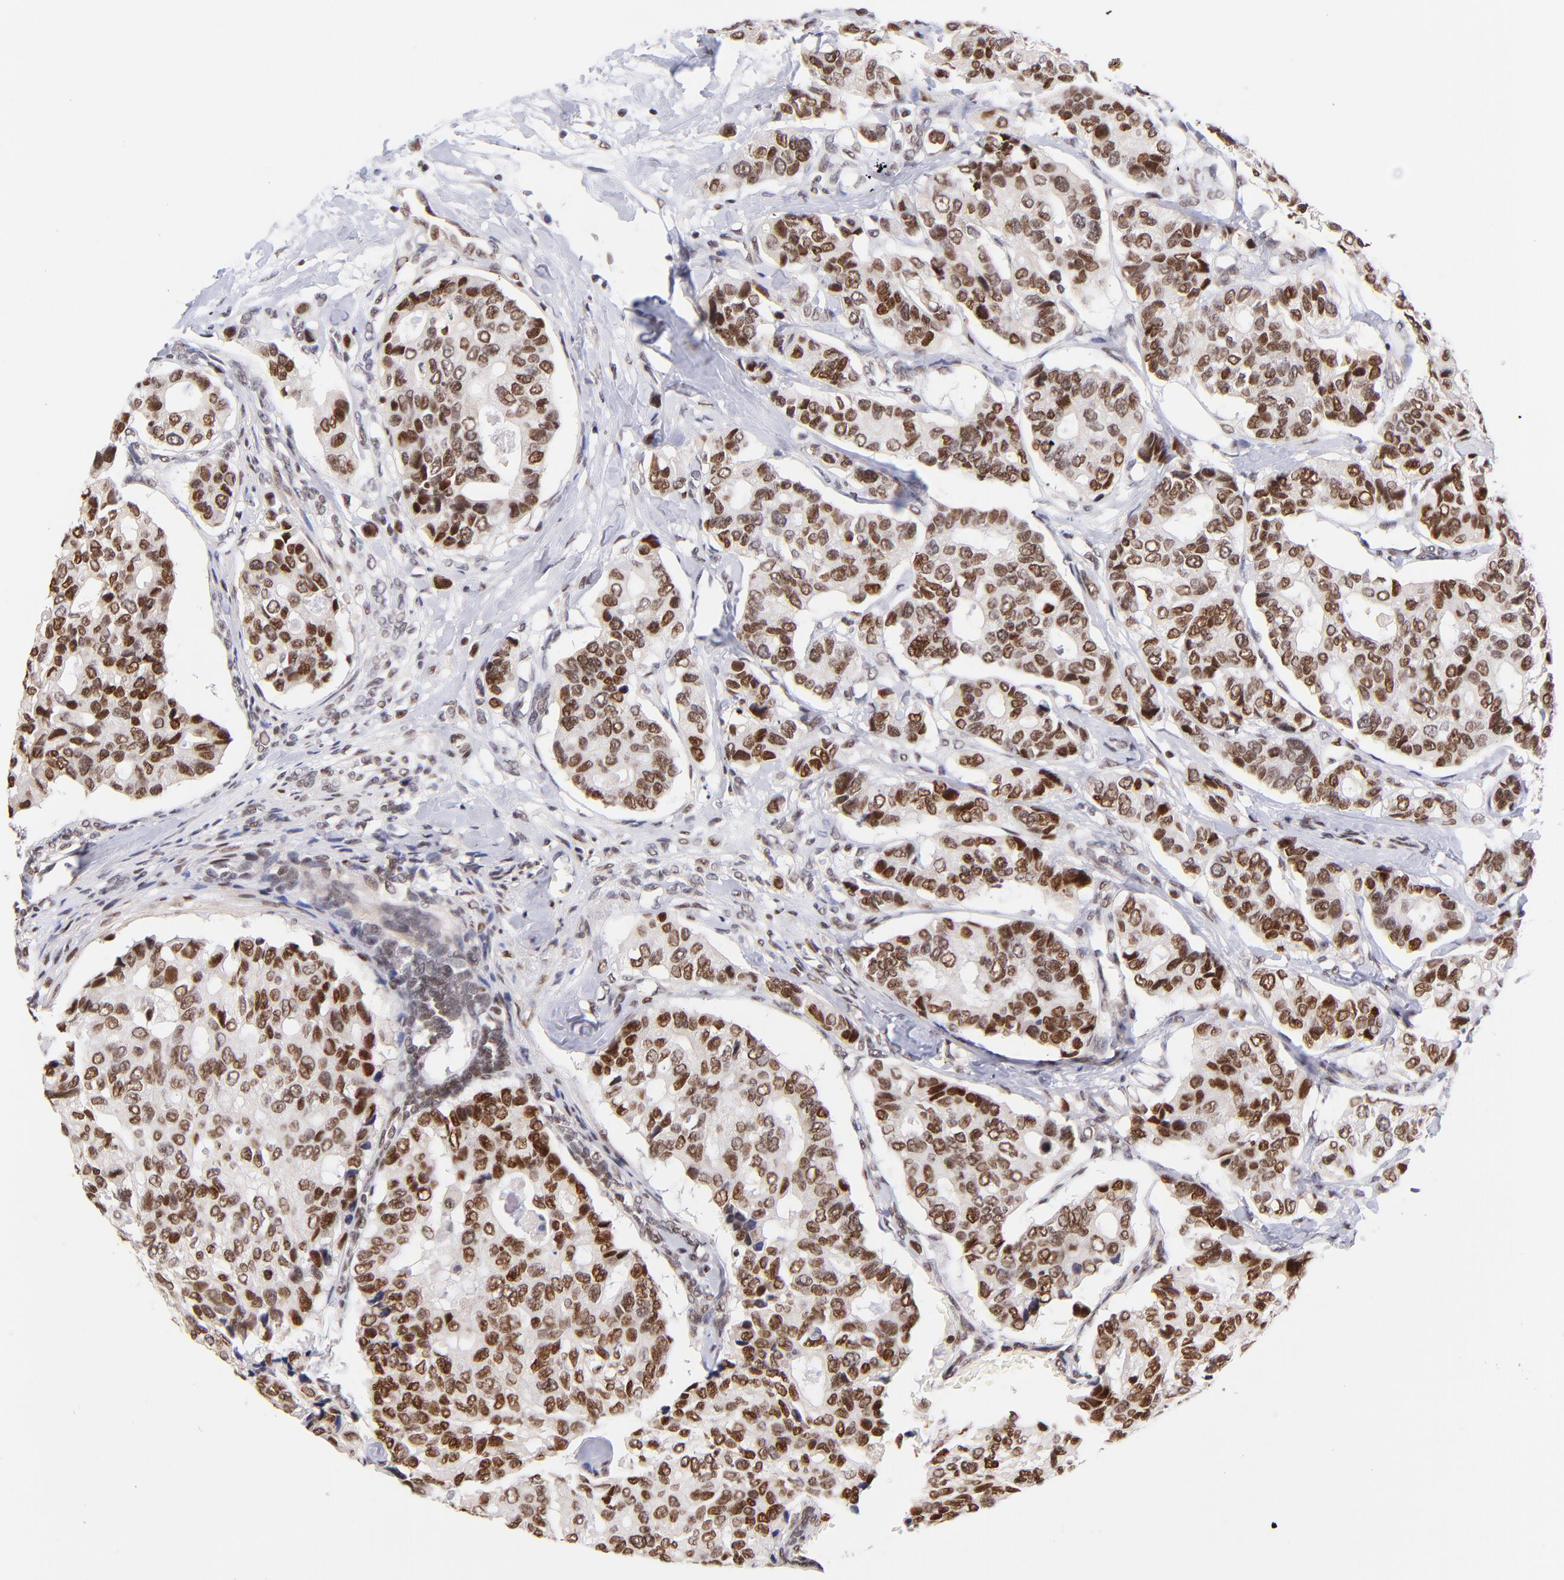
{"staining": {"intensity": "strong", "quantity": ">75%", "location": "nuclear"}, "tissue": "breast cancer", "cell_type": "Tumor cells", "image_type": "cancer", "snomed": [{"axis": "morphology", "description": "Duct carcinoma"}, {"axis": "topography", "description": "Breast"}], "caption": "Approximately >75% of tumor cells in human breast cancer reveal strong nuclear protein positivity as visualized by brown immunohistochemical staining.", "gene": "MIDEAS", "patient": {"sex": "female", "age": 69}}